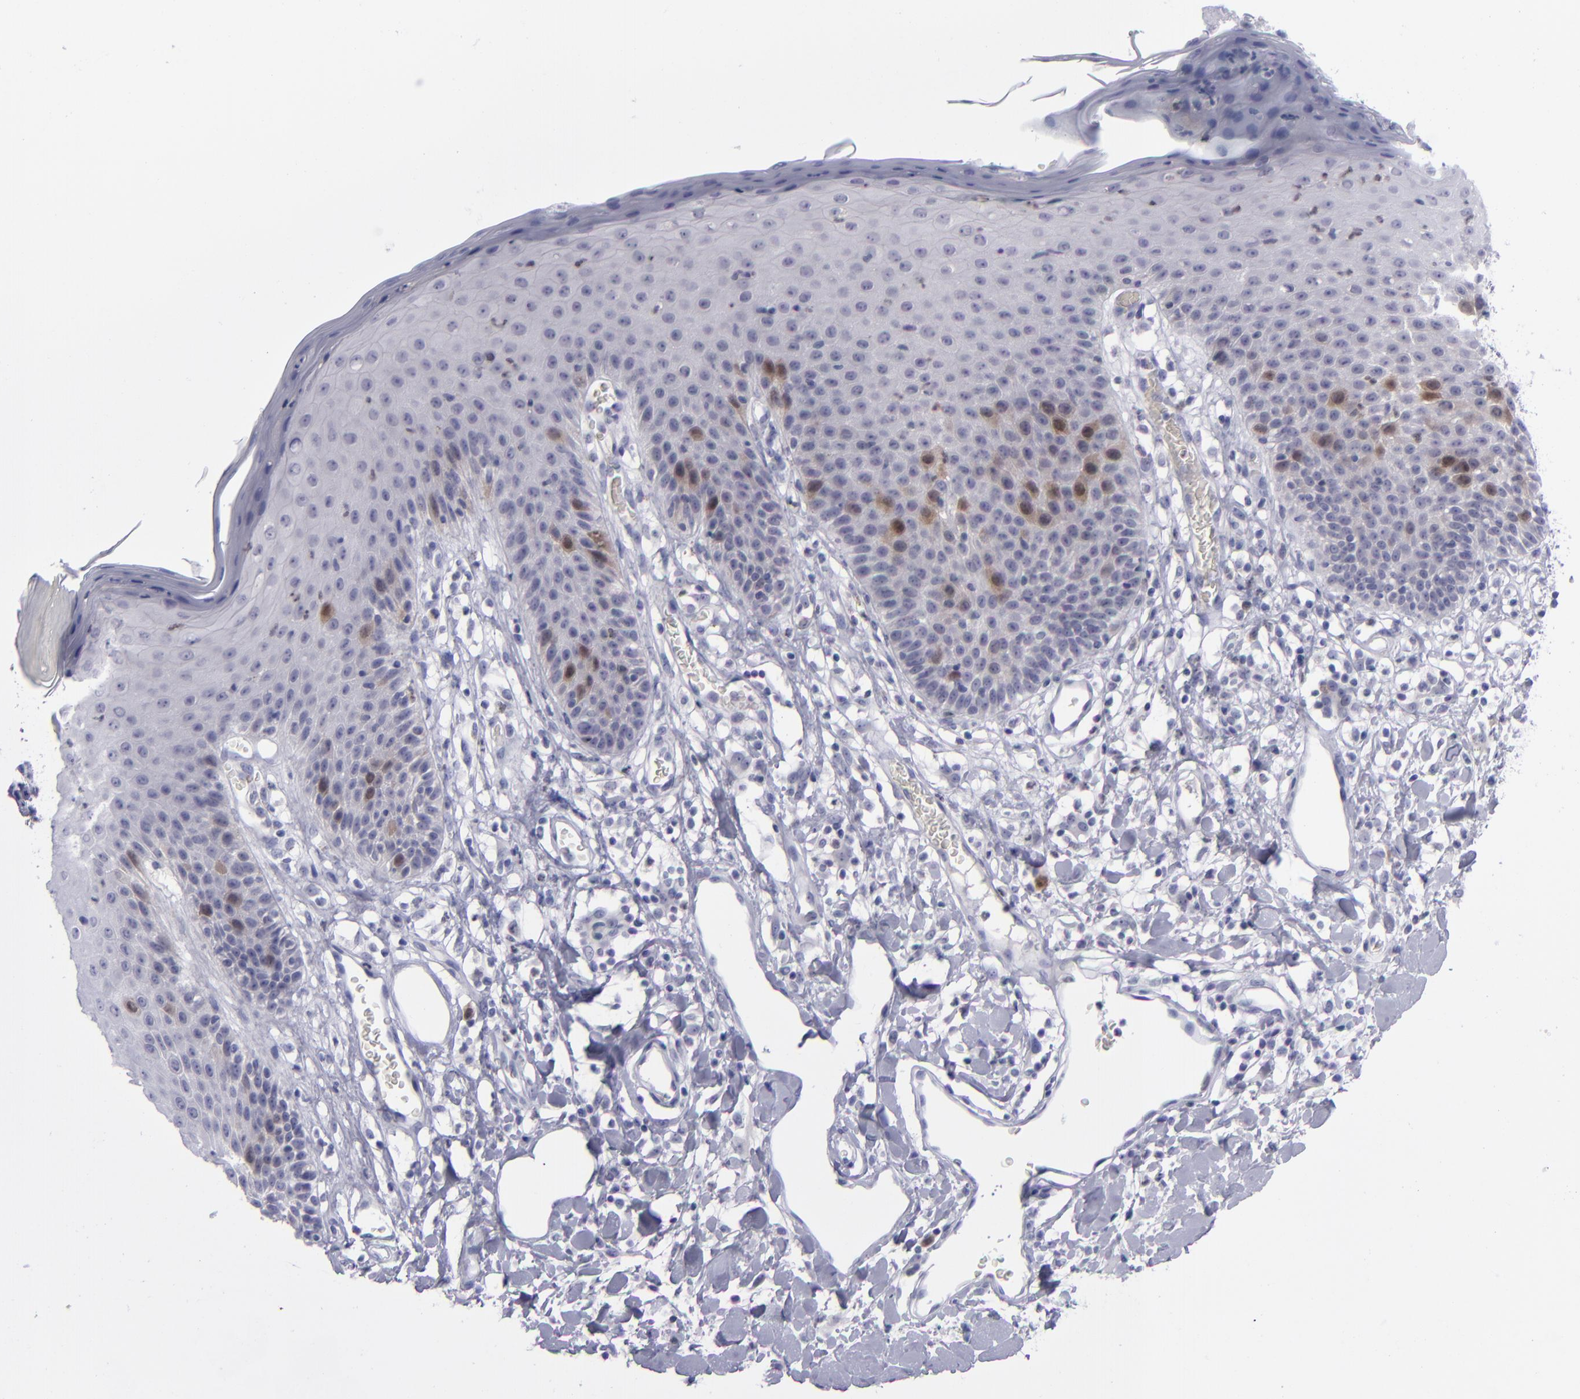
{"staining": {"intensity": "weak", "quantity": "<25%", "location": "cytoplasmic/membranous,nuclear"}, "tissue": "skin", "cell_type": "Epidermal cells", "image_type": "normal", "snomed": [{"axis": "morphology", "description": "Normal tissue, NOS"}, {"axis": "topography", "description": "Vulva"}, {"axis": "topography", "description": "Peripheral nerve tissue"}], "caption": "The histopathology image demonstrates no staining of epidermal cells in normal skin. (DAB (3,3'-diaminobenzidine) immunohistochemistry (IHC) with hematoxylin counter stain).", "gene": "AURKA", "patient": {"sex": "female", "age": 68}}